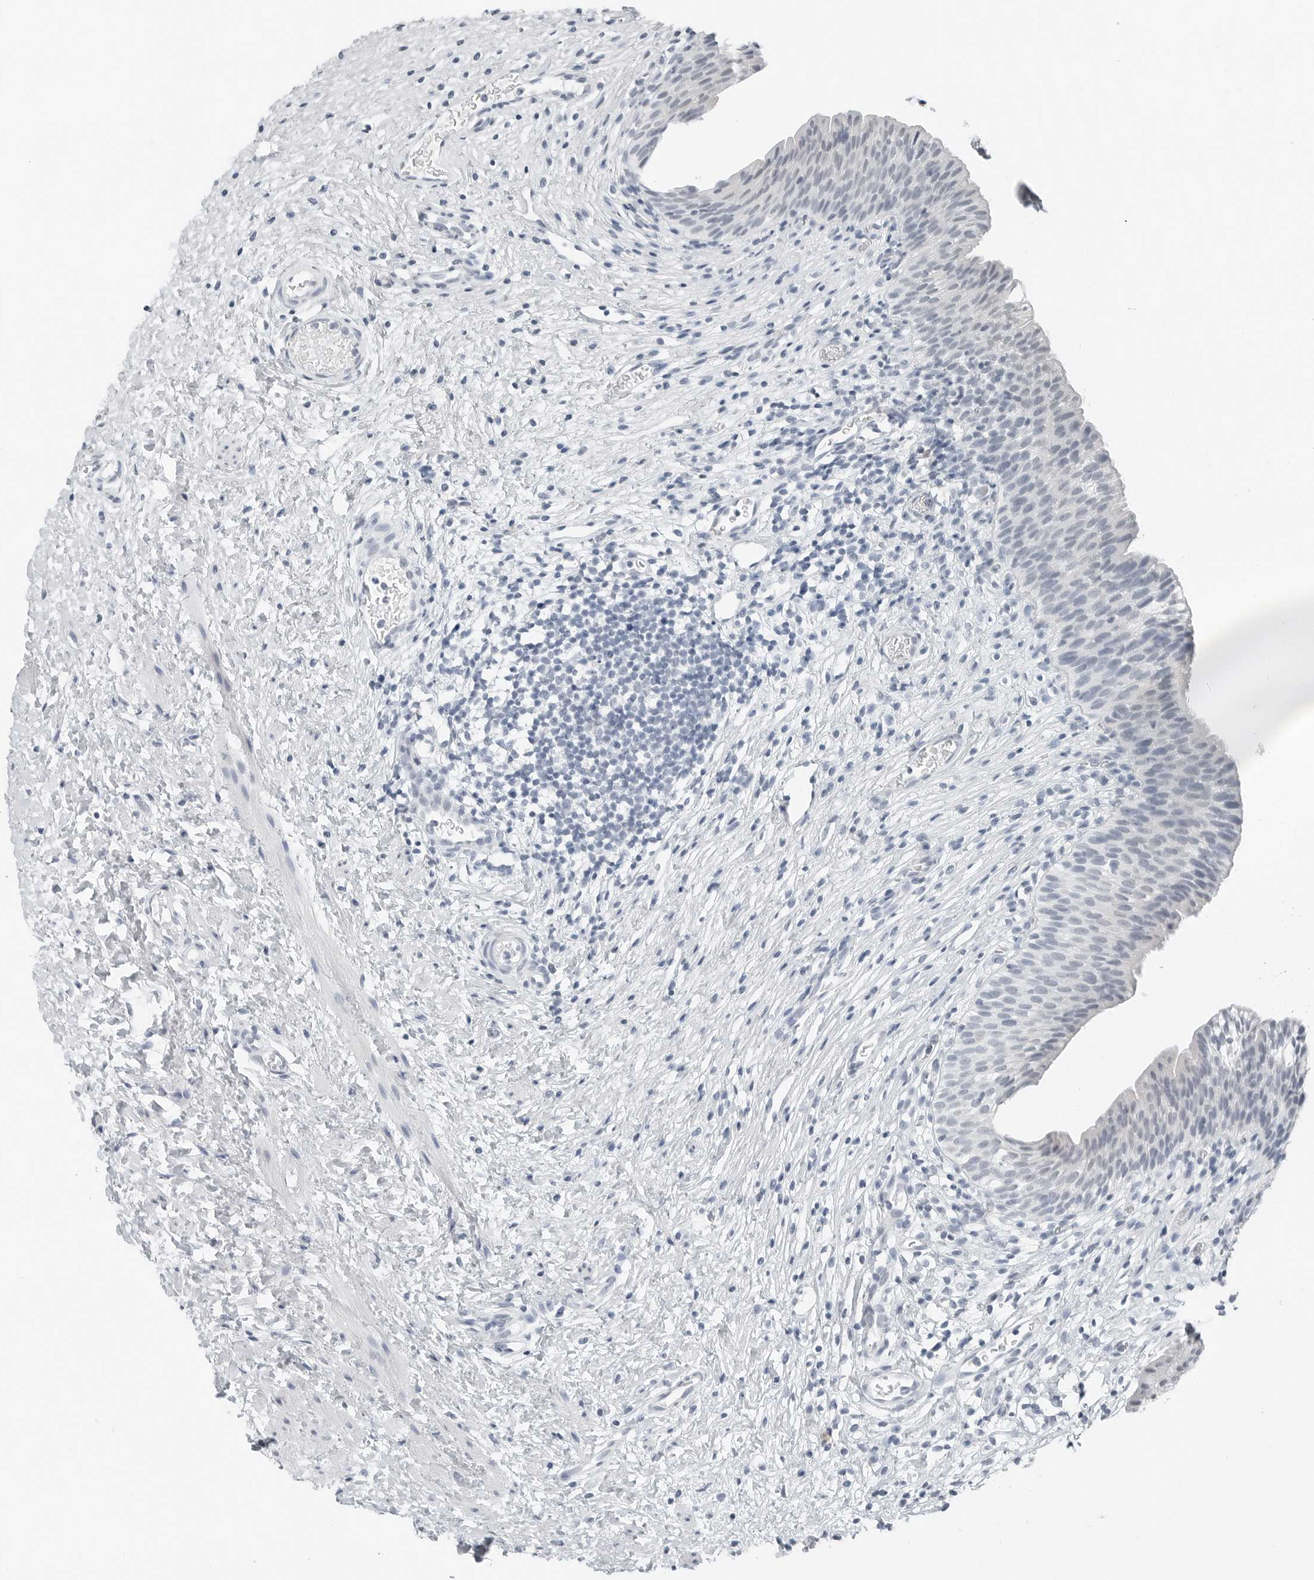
{"staining": {"intensity": "negative", "quantity": "none", "location": "none"}, "tissue": "urinary bladder", "cell_type": "Urothelial cells", "image_type": "normal", "snomed": [{"axis": "morphology", "description": "Normal tissue, NOS"}, {"axis": "topography", "description": "Urinary bladder"}], "caption": "This is an immunohistochemistry (IHC) photomicrograph of unremarkable urinary bladder. There is no positivity in urothelial cells.", "gene": "XIRP1", "patient": {"sex": "male", "age": 1}}